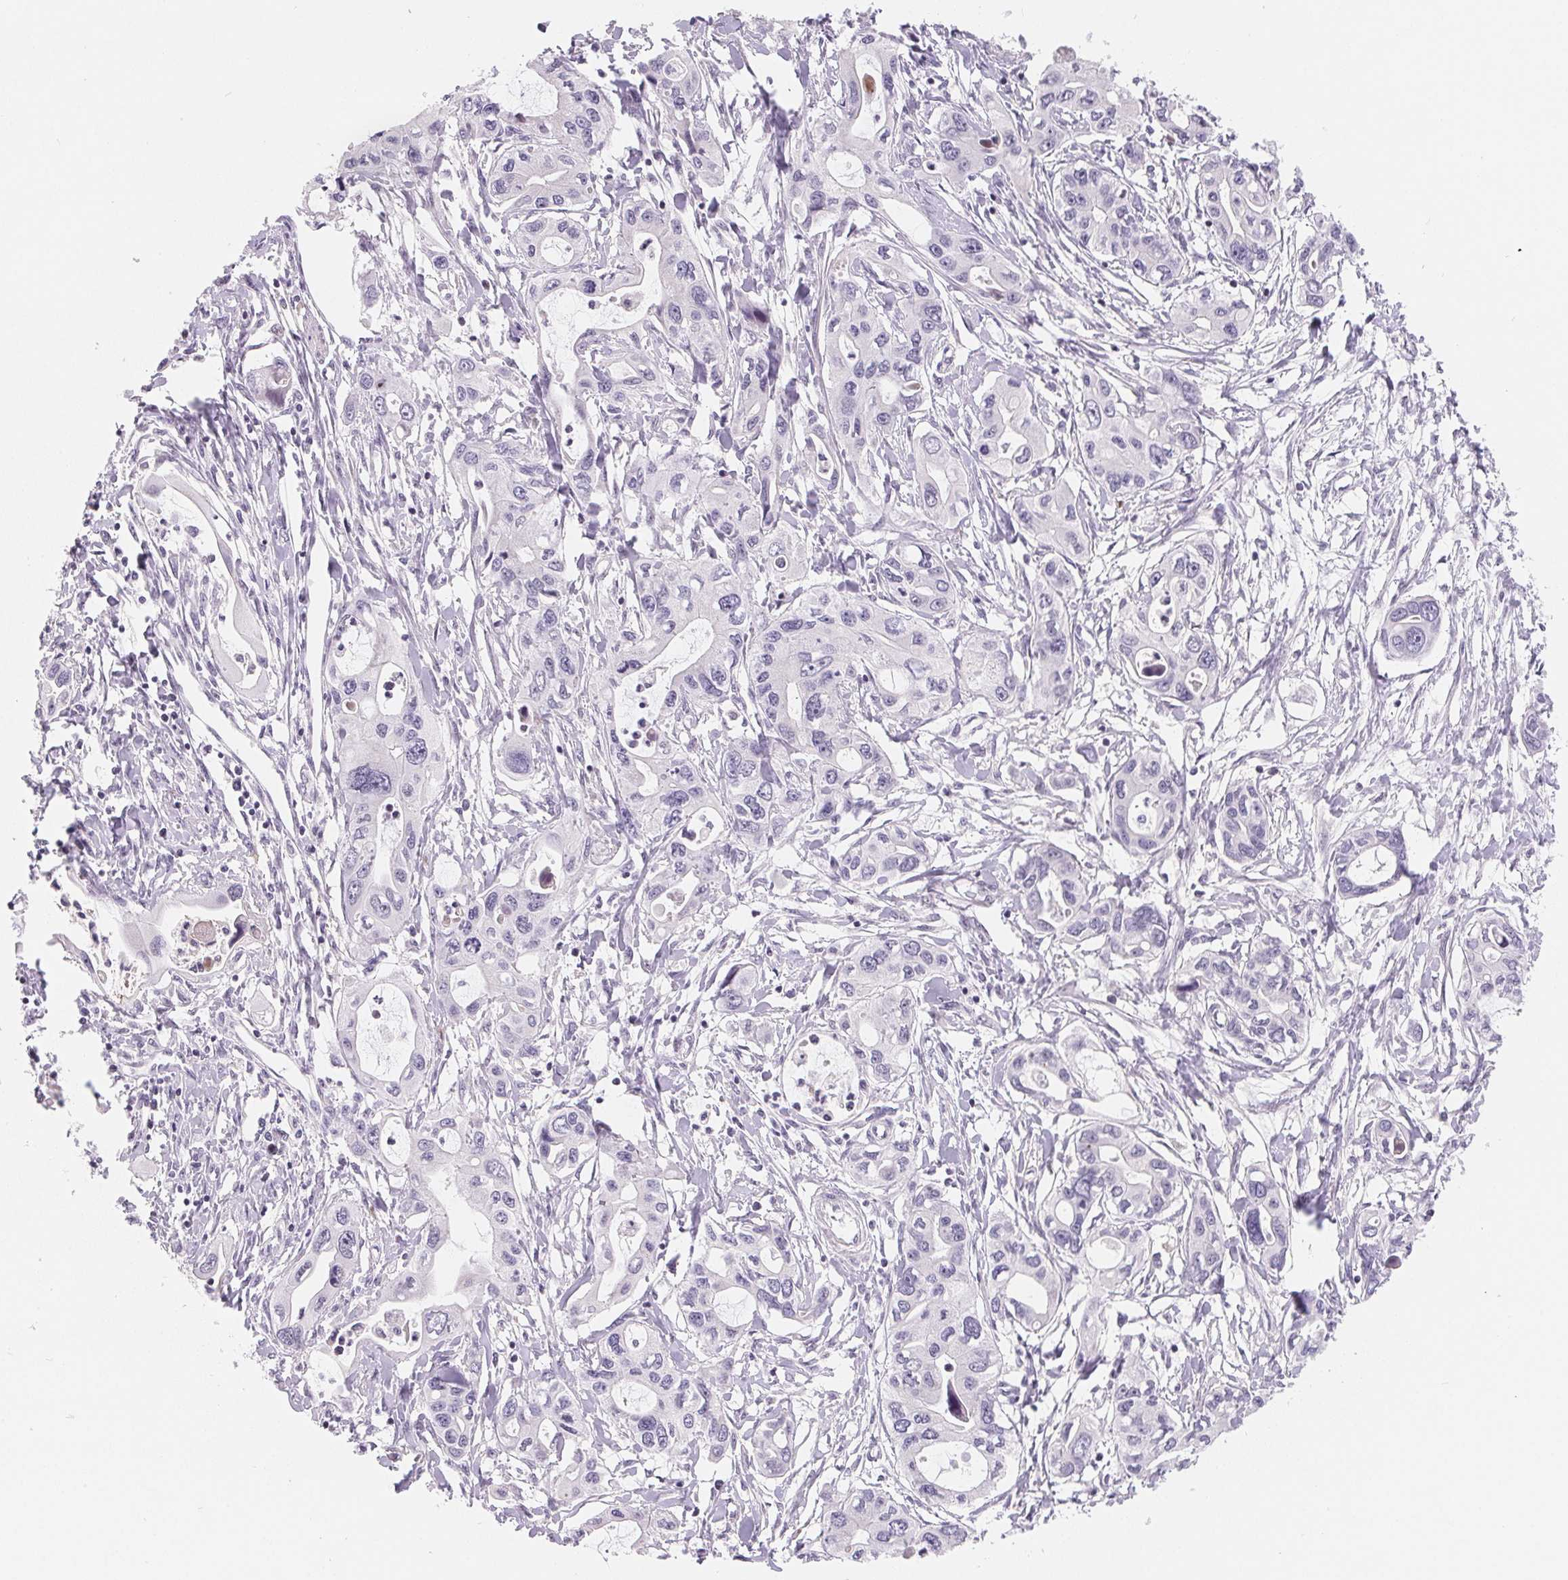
{"staining": {"intensity": "negative", "quantity": "none", "location": "none"}, "tissue": "pancreatic cancer", "cell_type": "Tumor cells", "image_type": "cancer", "snomed": [{"axis": "morphology", "description": "Adenocarcinoma, NOS"}, {"axis": "topography", "description": "Pancreas"}], "caption": "This is an IHC micrograph of pancreatic cancer. There is no expression in tumor cells.", "gene": "LCA5L", "patient": {"sex": "male", "age": 60}}